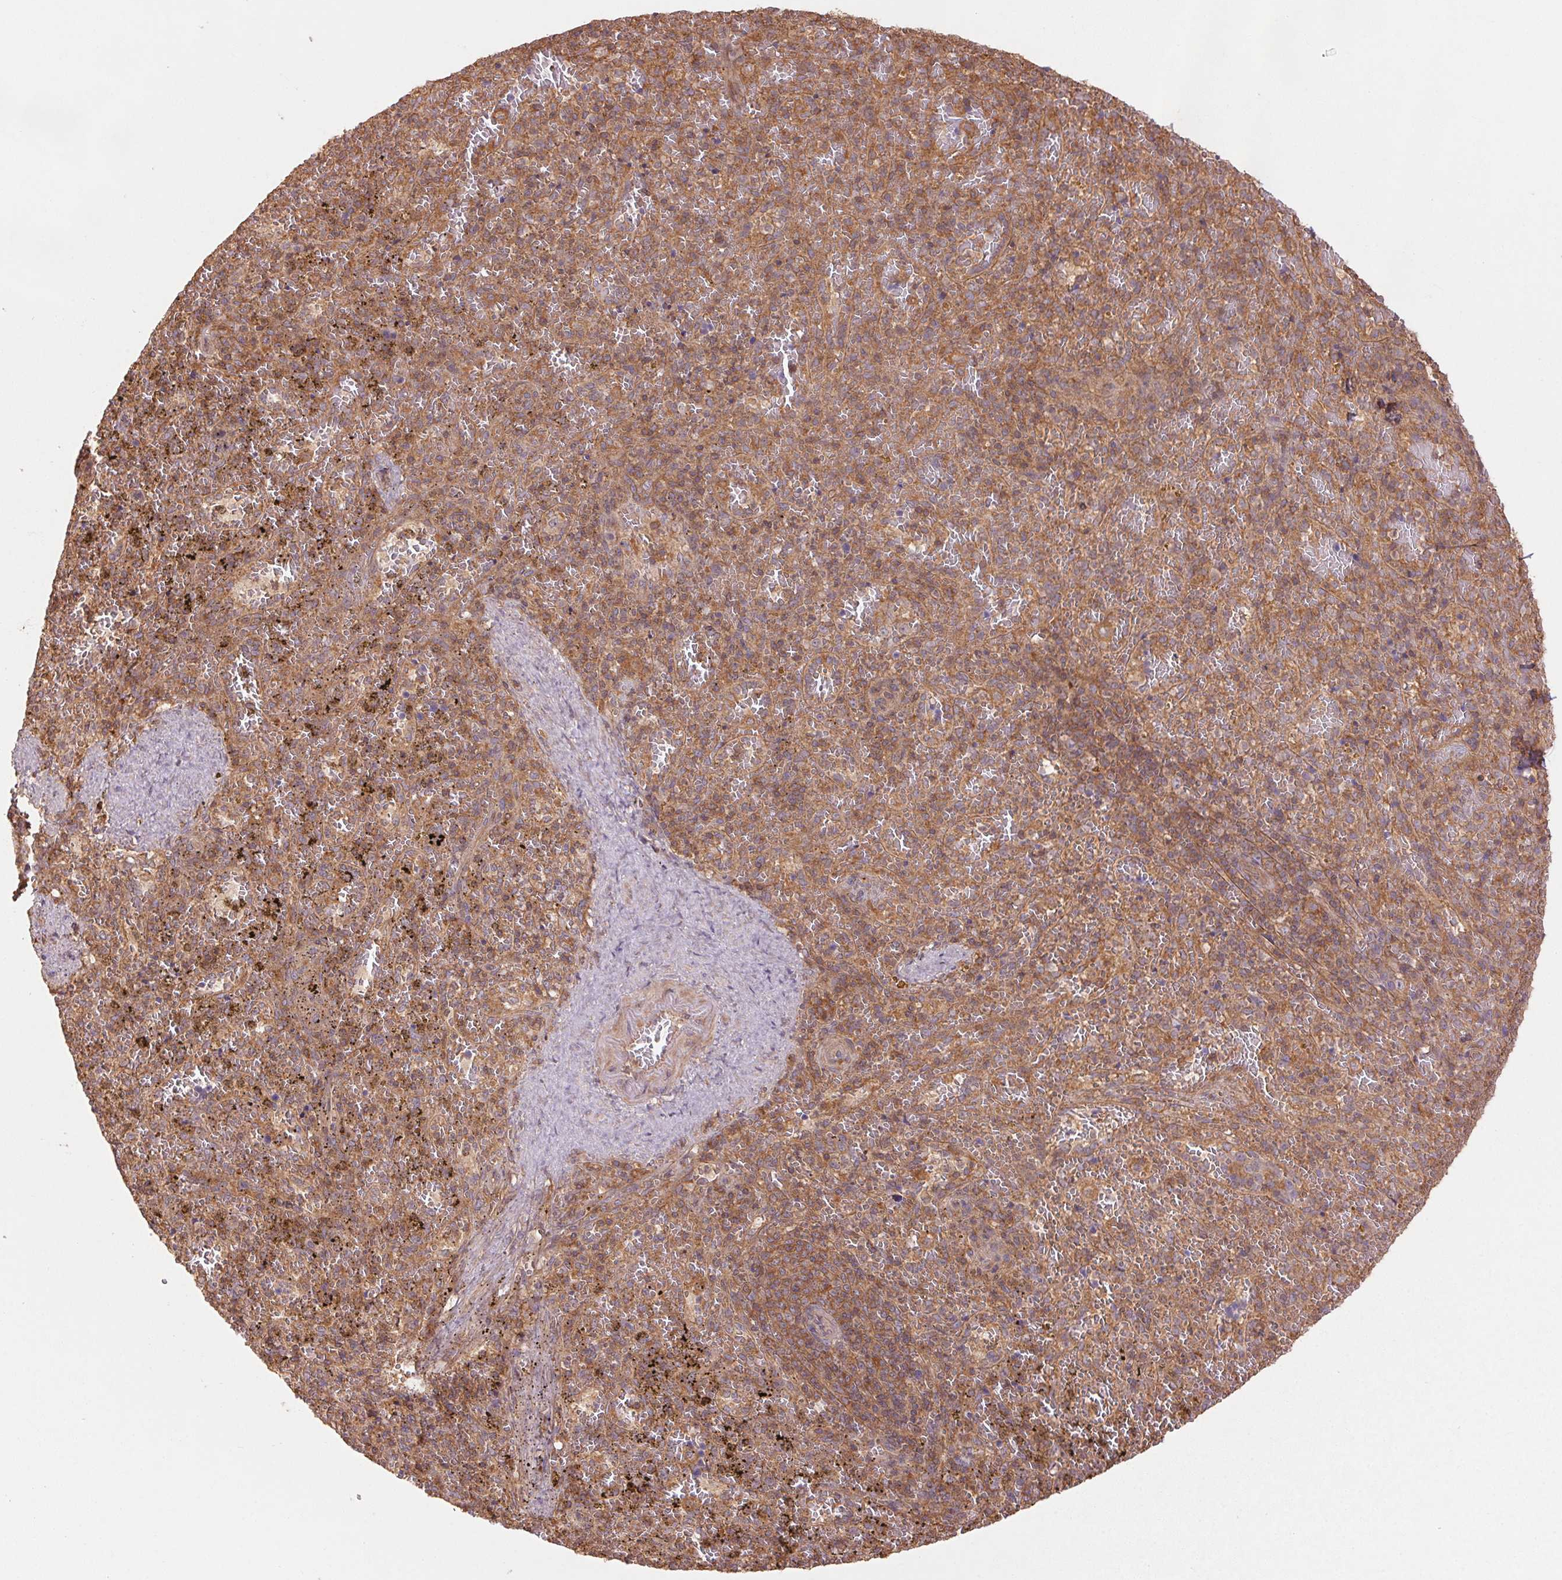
{"staining": {"intensity": "moderate", "quantity": "25%-75%", "location": "cytoplasmic/membranous"}, "tissue": "spleen", "cell_type": "Cells in red pulp", "image_type": "normal", "snomed": [{"axis": "morphology", "description": "Normal tissue, NOS"}, {"axis": "topography", "description": "Spleen"}], "caption": "Immunohistochemistry image of benign spleen: spleen stained using immunohistochemistry displays medium levels of moderate protein expression localized specifically in the cytoplasmic/membranous of cells in red pulp, appearing as a cytoplasmic/membranous brown color.", "gene": "TUBA1A", "patient": {"sex": "female", "age": 50}}